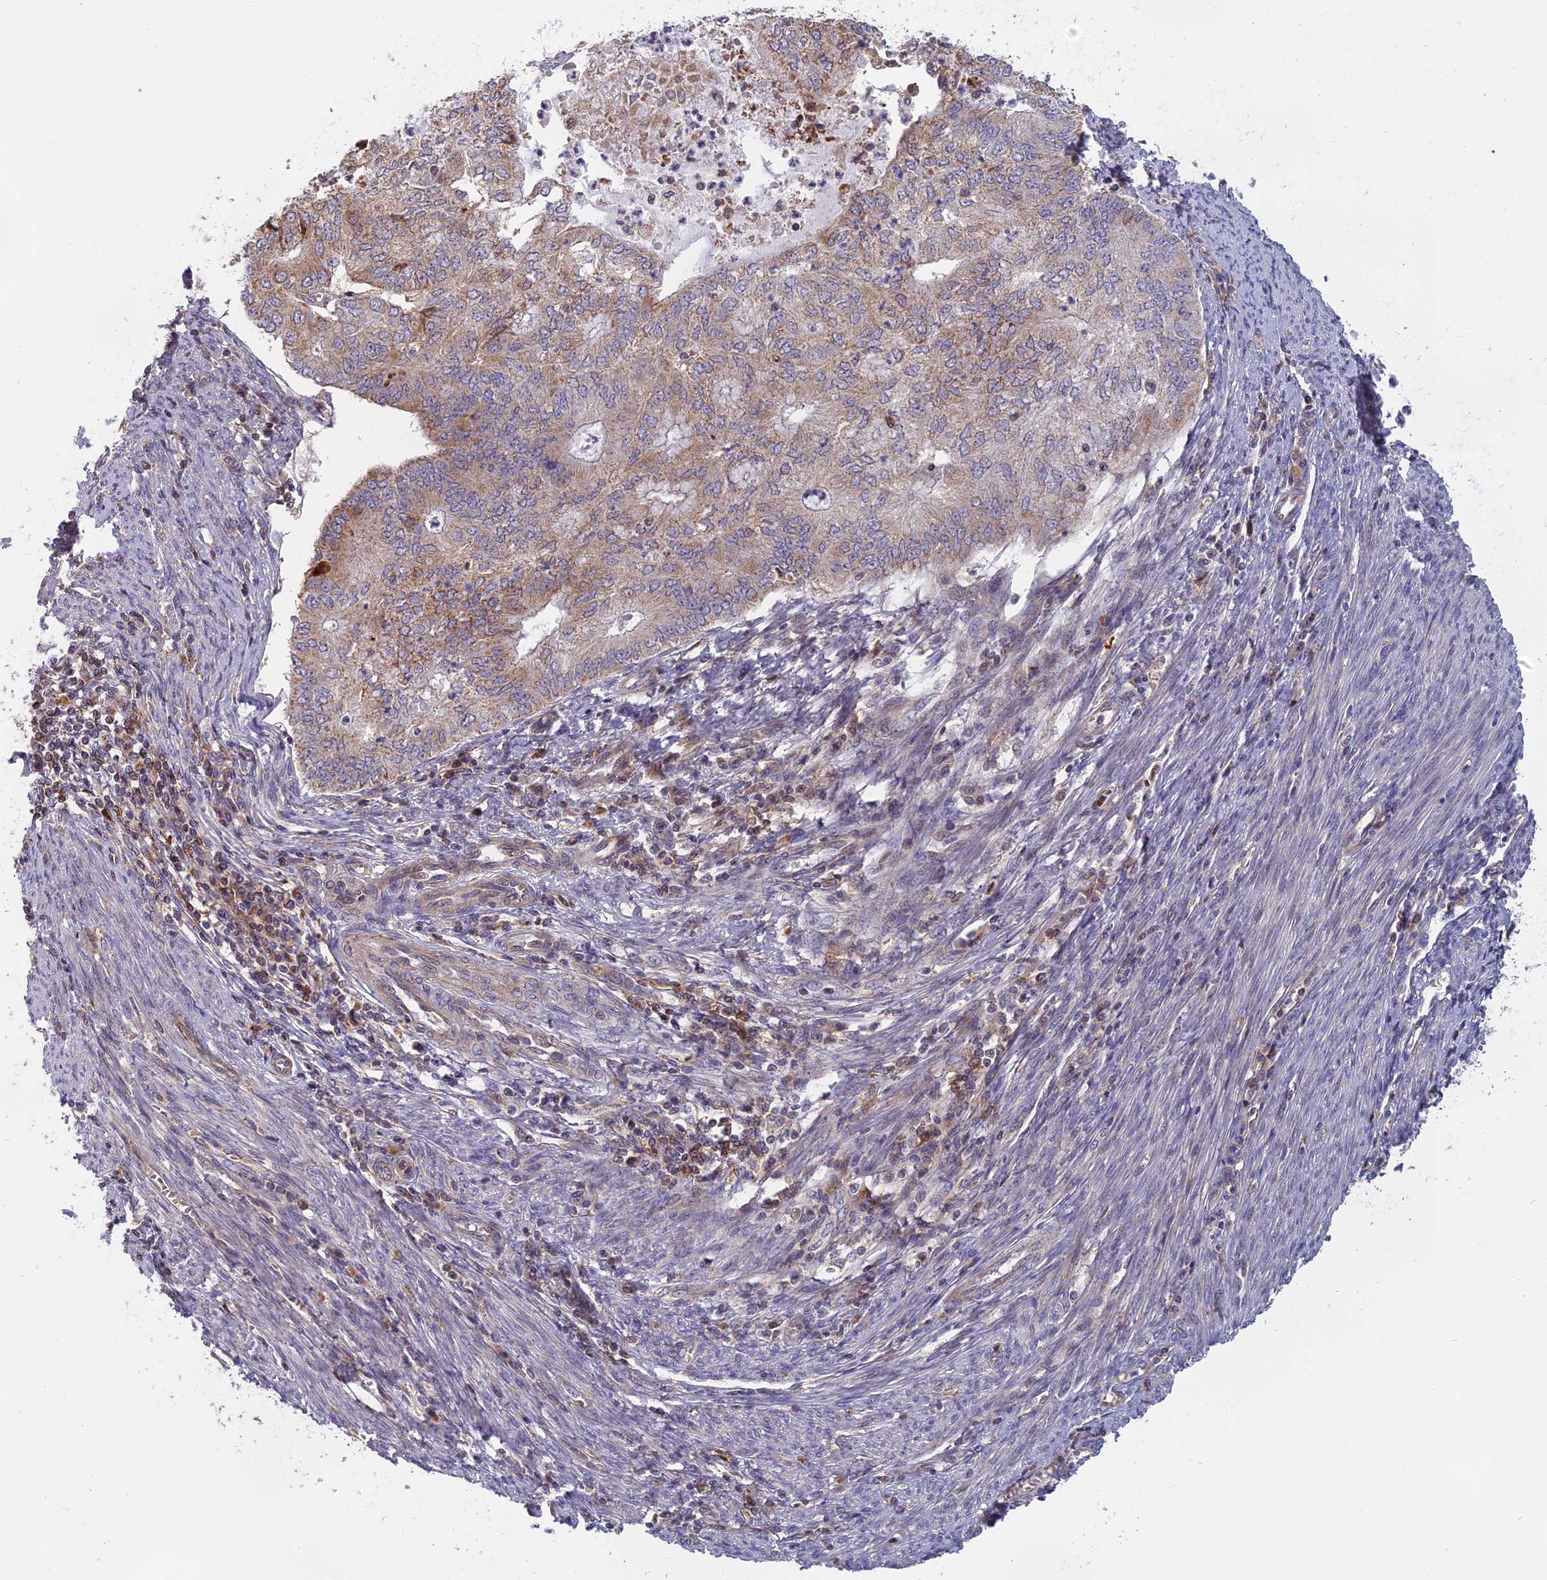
{"staining": {"intensity": "weak", "quantity": "25%-75%", "location": "cytoplasmic/membranous"}, "tissue": "endometrial cancer", "cell_type": "Tumor cells", "image_type": "cancer", "snomed": [{"axis": "morphology", "description": "Adenocarcinoma, NOS"}, {"axis": "topography", "description": "Endometrium"}], "caption": "Protein positivity by IHC shows weak cytoplasmic/membranous staining in about 25%-75% of tumor cells in endometrial adenocarcinoma.", "gene": "EDAR", "patient": {"sex": "female", "age": 68}}